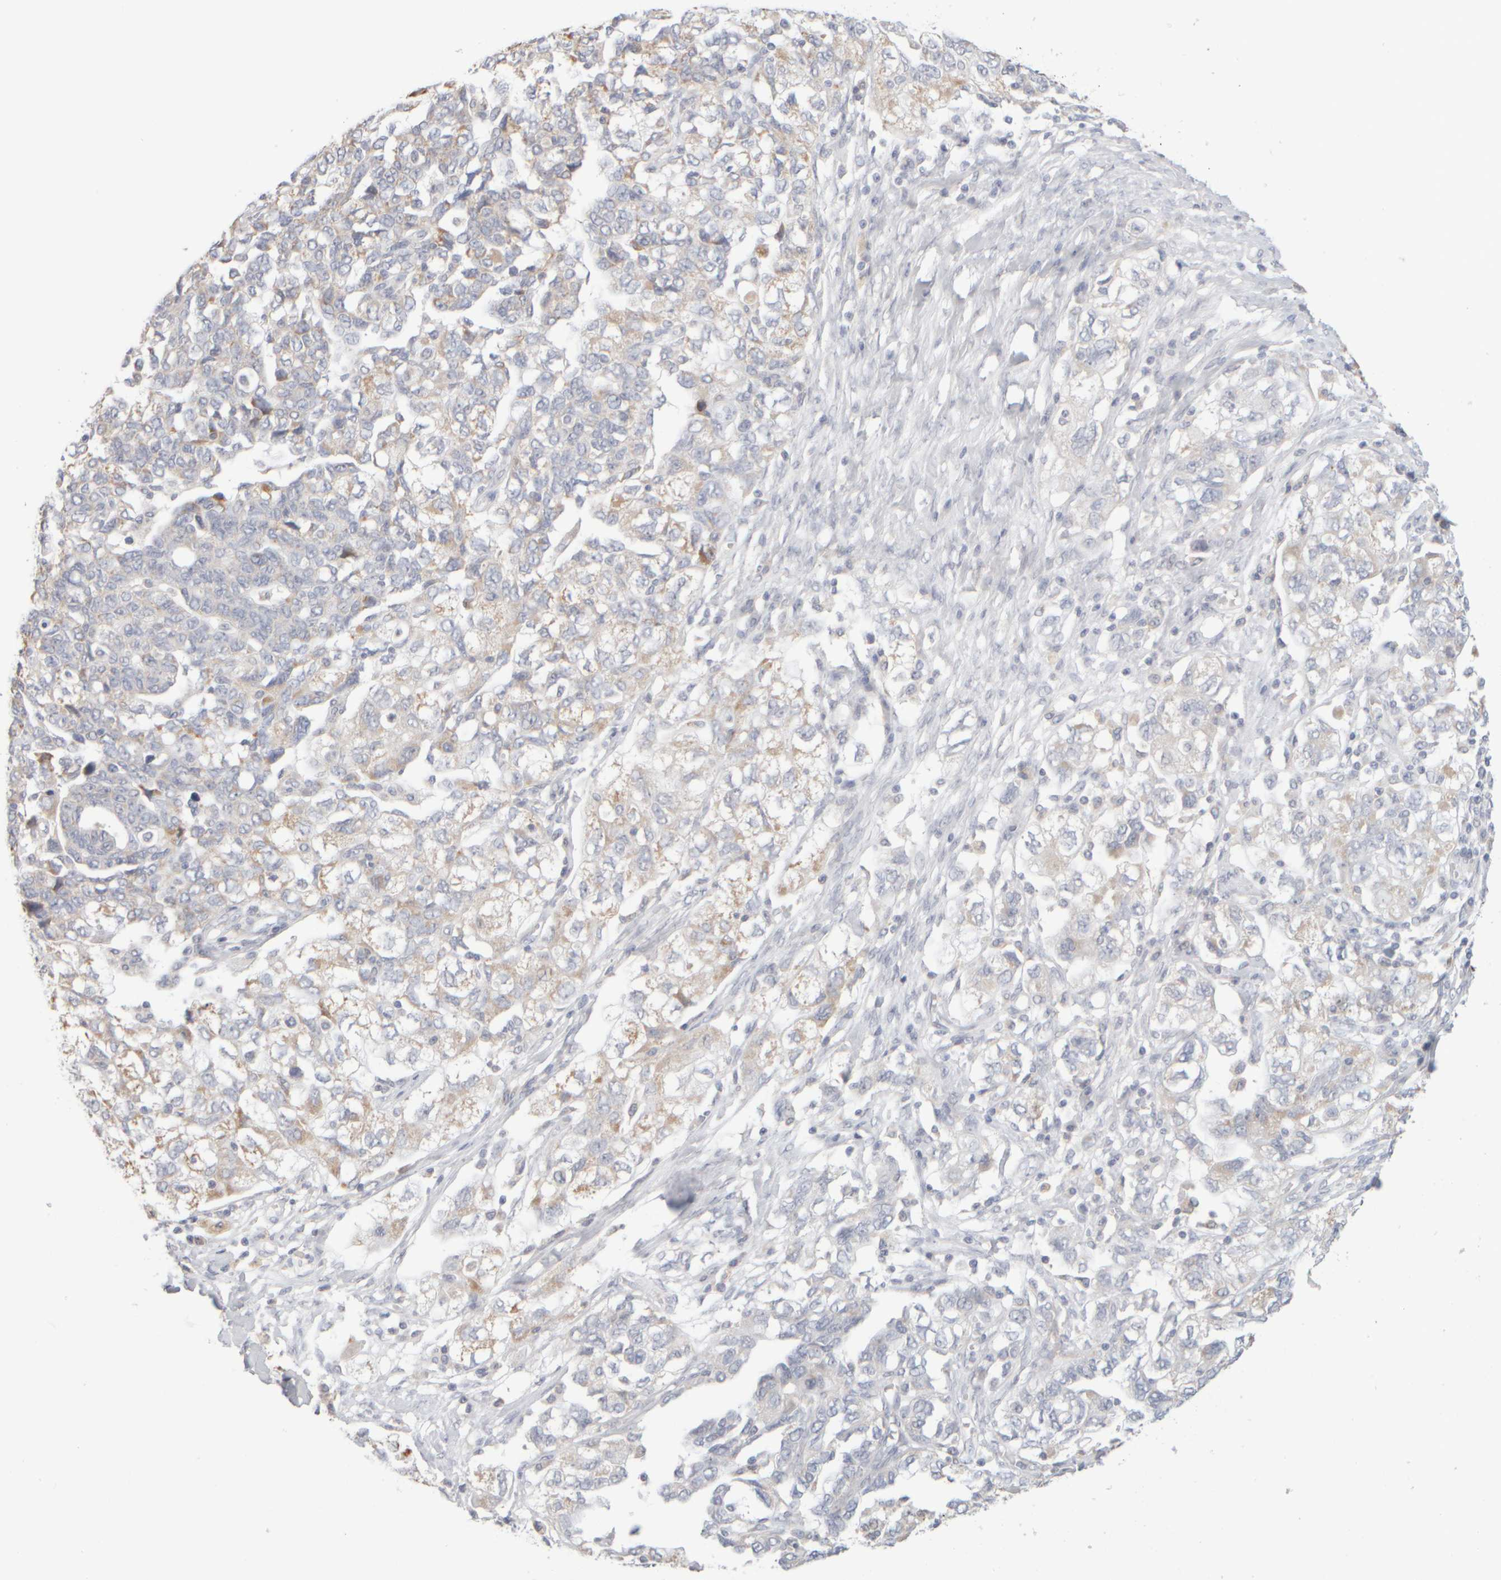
{"staining": {"intensity": "weak", "quantity": "<25%", "location": "cytoplasmic/membranous"}, "tissue": "ovarian cancer", "cell_type": "Tumor cells", "image_type": "cancer", "snomed": [{"axis": "morphology", "description": "Carcinoma, NOS"}, {"axis": "morphology", "description": "Cystadenocarcinoma, serous, NOS"}, {"axis": "topography", "description": "Ovary"}], "caption": "A high-resolution histopathology image shows immunohistochemistry (IHC) staining of serous cystadenocarcinoma (ovarian), which shows no significant staining in tumor cells. (DAB immunohistochemistry with hematoxylin counter stain).", "gene": "ZNF112", "patient": {"sex": "female", "age": 69}}